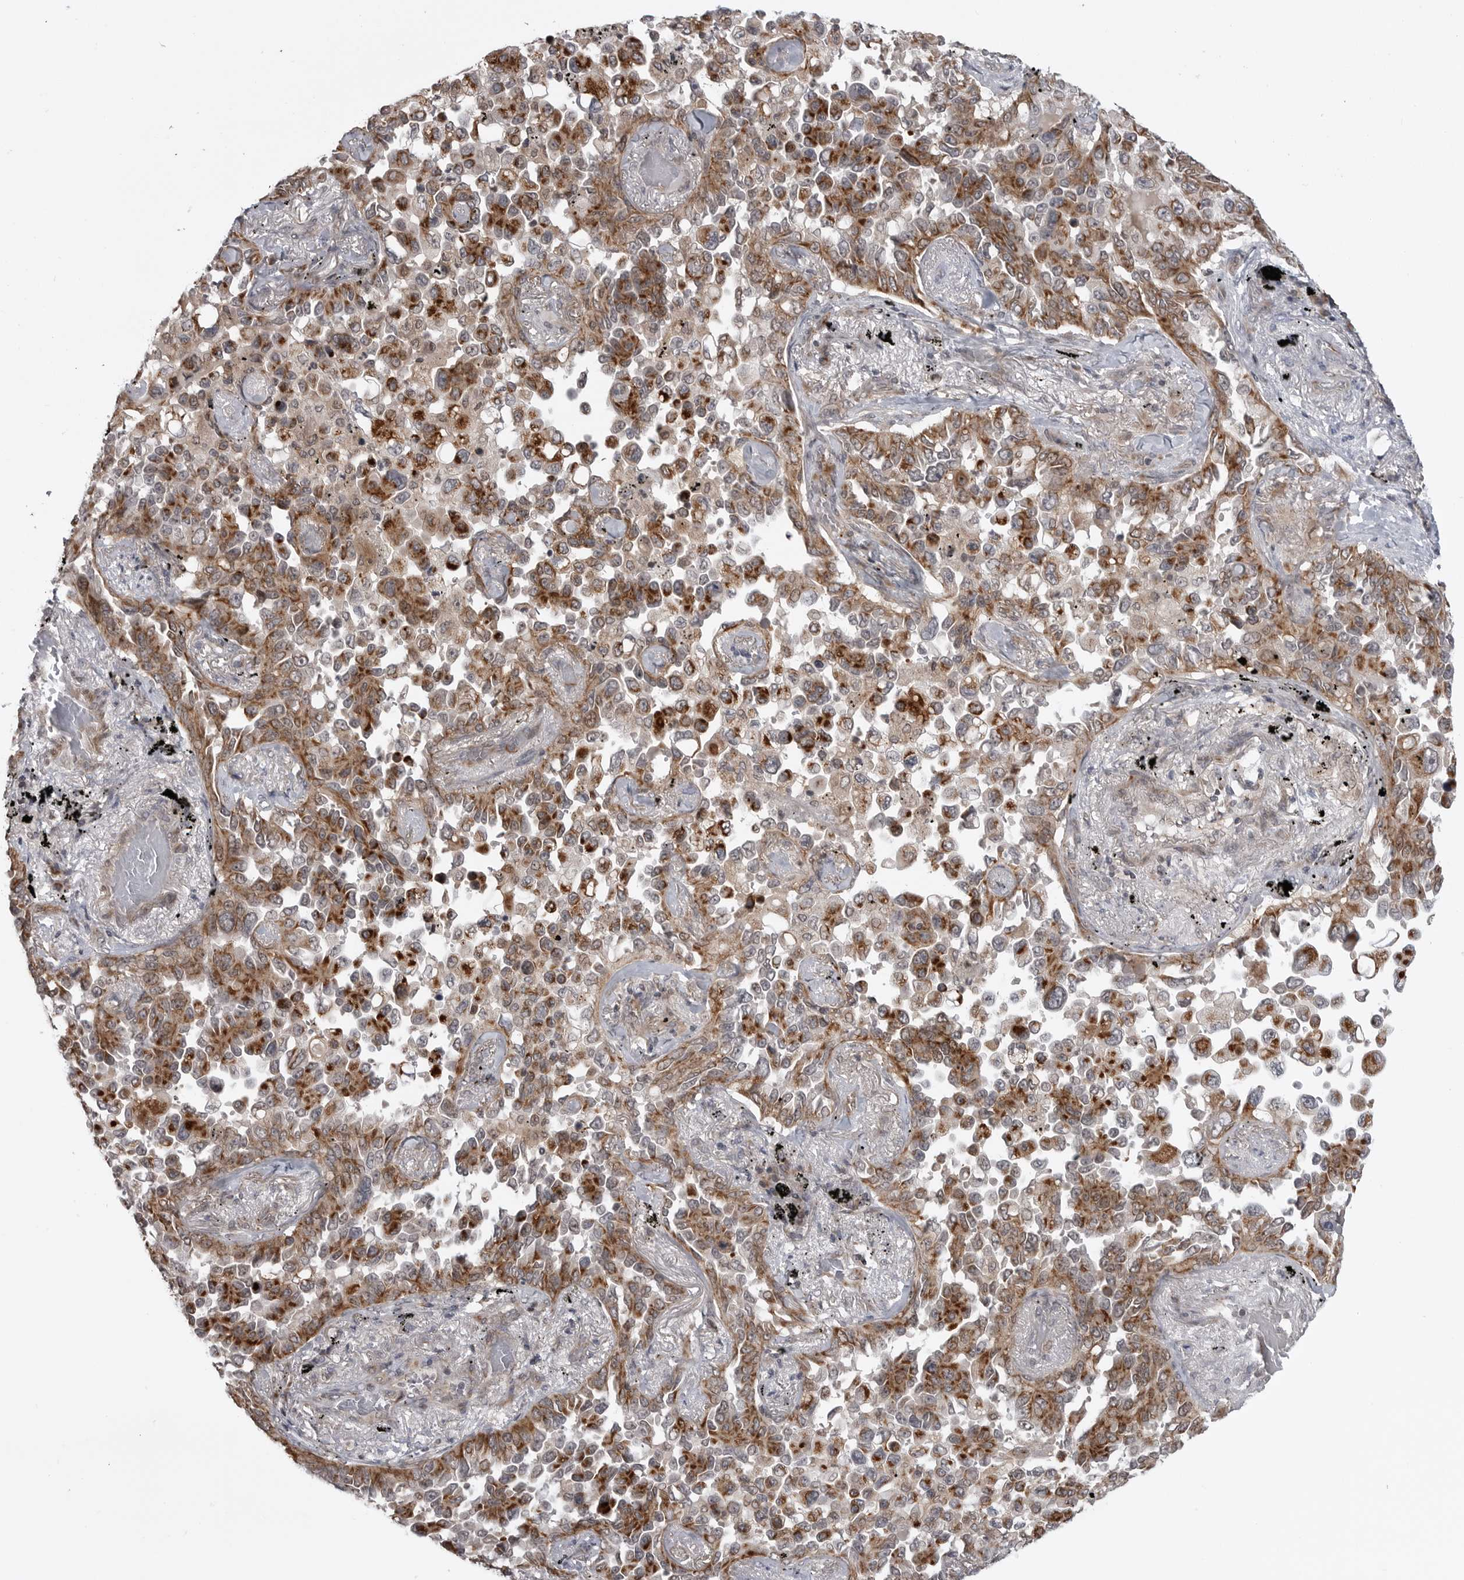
{"staining": {"intensity": "moderate", "quantity": ">75%", "location": "cytoplasmic/membranous"}, "tissue": "lung cancer", "cell_type": "Tumor cells", "image_type": "cancer", "snomed": [{"axis": "morphology", "description": "Adenocarcinoma, NOS"}, {"axis": "topography", "description": "Lung"}], "caption": "Protein staining displays moderate cytoplasmic/membranous expression in approximately >75% of tumor cells in adenocarcinoma (lung).", "gene": "FAAP100", "patient": {"sex": "female", "age": 67}}